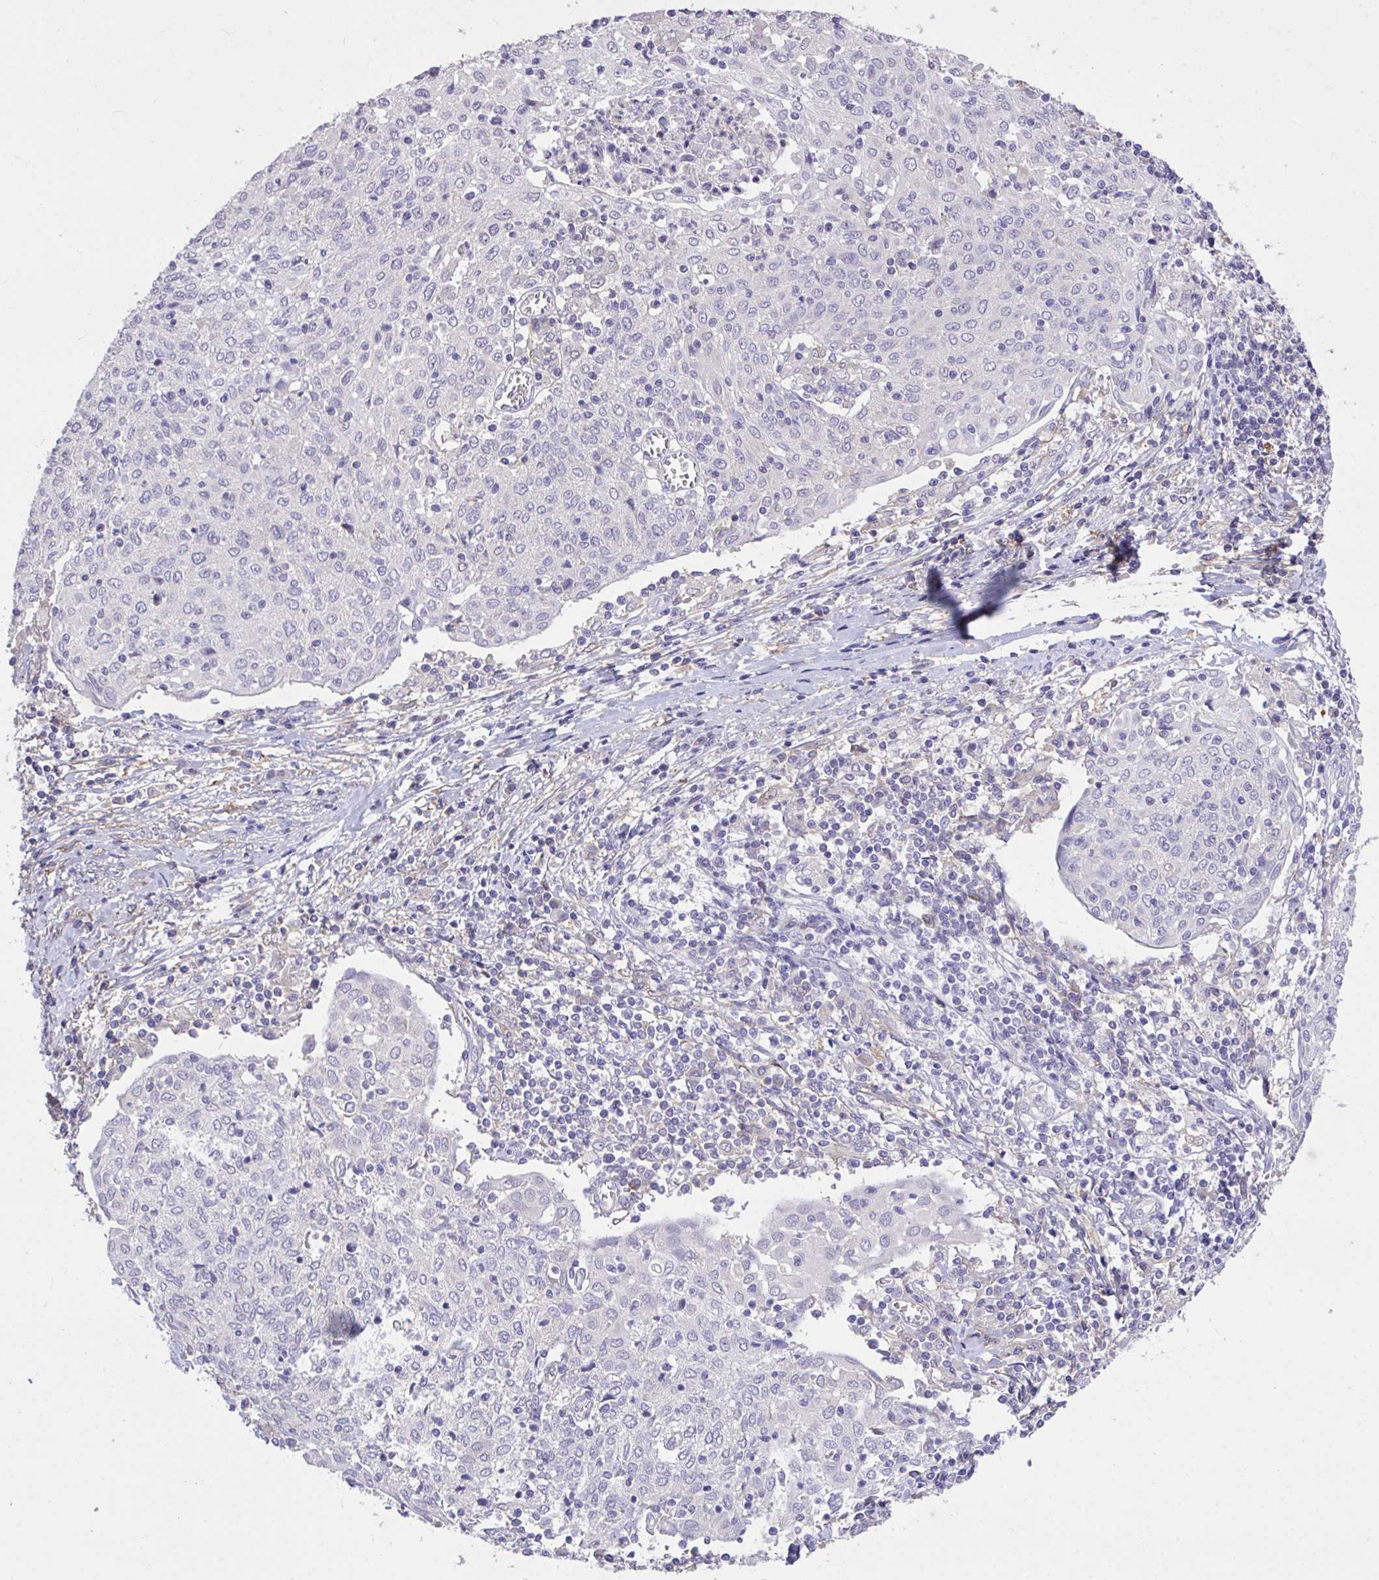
{"staining": {"intensity": "negative", "quantity": "none", "location": "none"}, "tissue": "cervical cancer", "cell_type": "Tumor cells", "image_type": "cancer", "snomed": [{"axis": "morphology", "description": "Squamous cell carcinoma, NOS"}, {"axis": "topography", "description": "Cervix"}], "caption": "This is an immunohistochemistry (IHC) image of squamous cell carcinoma (cervical). There is no positivity in tumor cells.", "gene": "MPC2", "patient": {"sex": "female", "age": 52}}